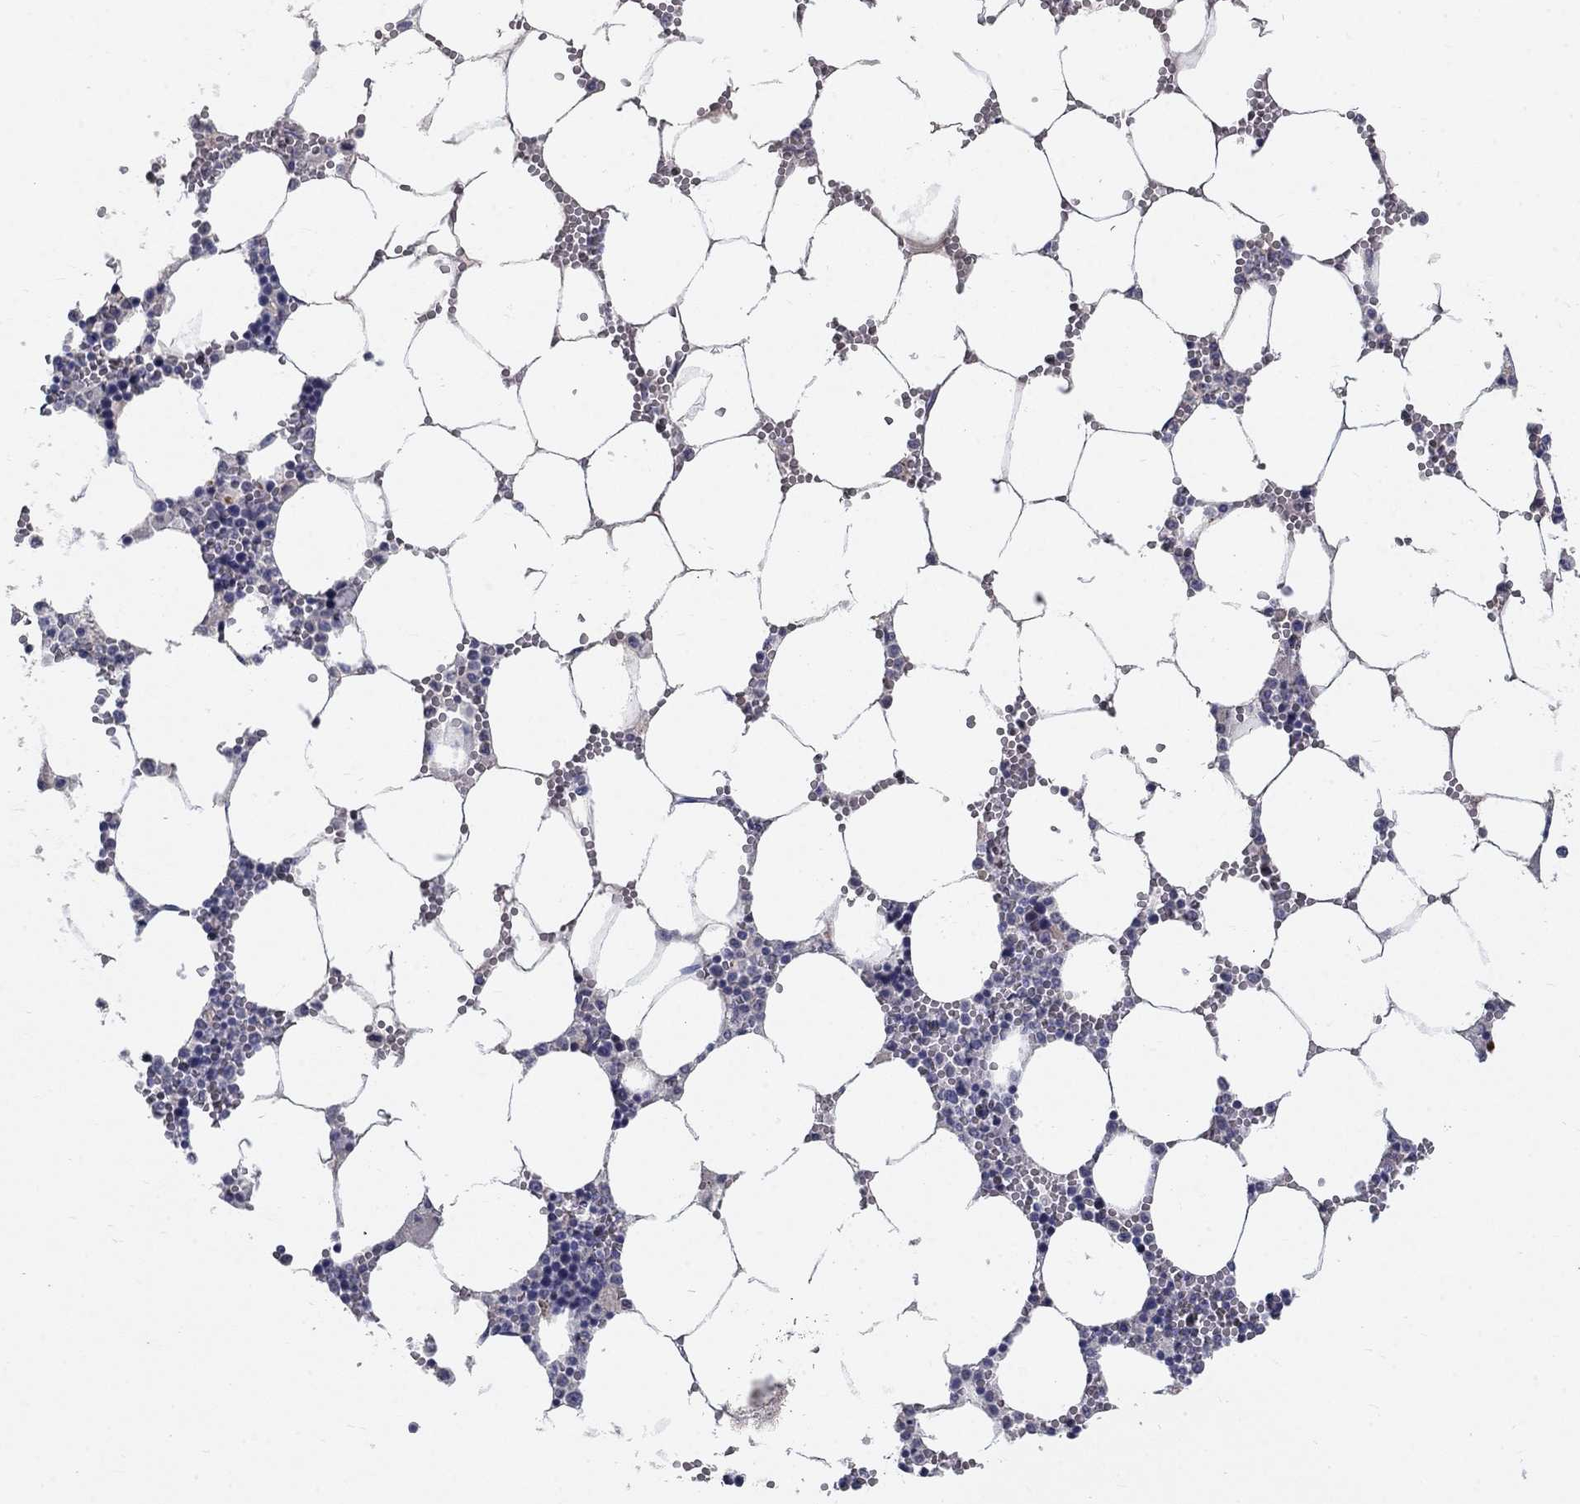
{"staining": {"intensity": "negative", "quantity": "none", "location": "none"}, "tissue": "bone marrow", "cell_type": "Hematopoietic cells", "image_type": "normal", "snomed": [{"axis": "morphology", "description": "Normal tissue, NOS"}, {"axis": "topography", "description": "Bone marrow"}], "caption": "Hematopoietic cells show no significant positivity in normal bone marrow.", "gene": "PTH1R", "patient": {"sex": "female", "age": 64}}